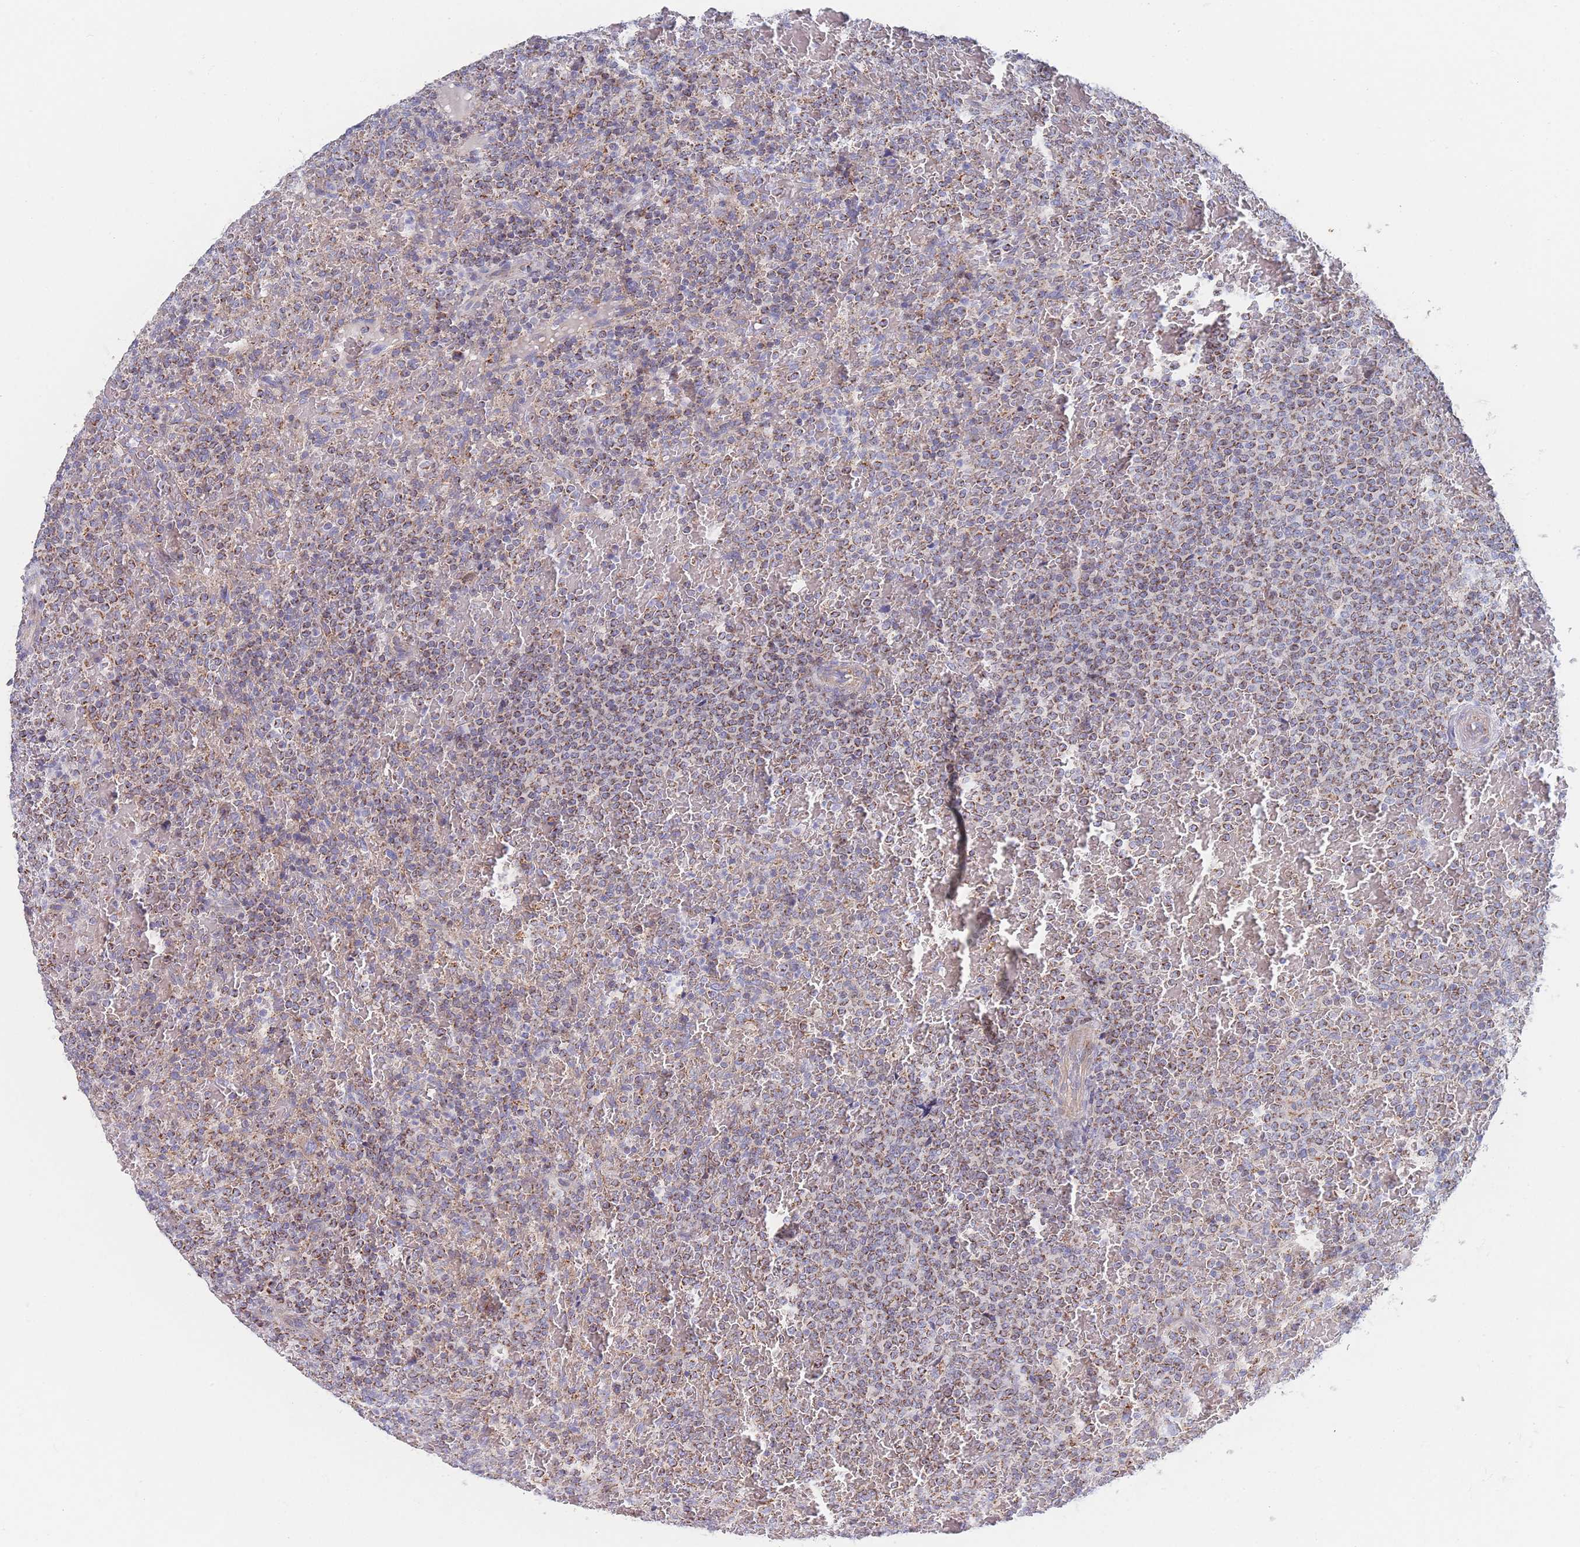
{"staining": {"intensity": "moderate", "quantity": ">75%", "location": "cytoplasmic/membranous"}, "tissue": "lymphoma", "cell_type": "Tumor cells", "image_type": "cancer", "snomed": [{"axis": "morphology", "description": "Malignant lymphoma, non-Hodgkin's type, Low grade"}, {"axis": "topography", "description": "Spleen"}], "caption": "Immunohistochemistry (IHC) of human low-grade malignant lymphoma, non-Hodgkin's type reveals medium levels of moderate cytoplasmic/membranous staining in approximately >75% of tumor cells.", "gene": "IKZF4", "patient": {"sex": "male", "age": 60}}